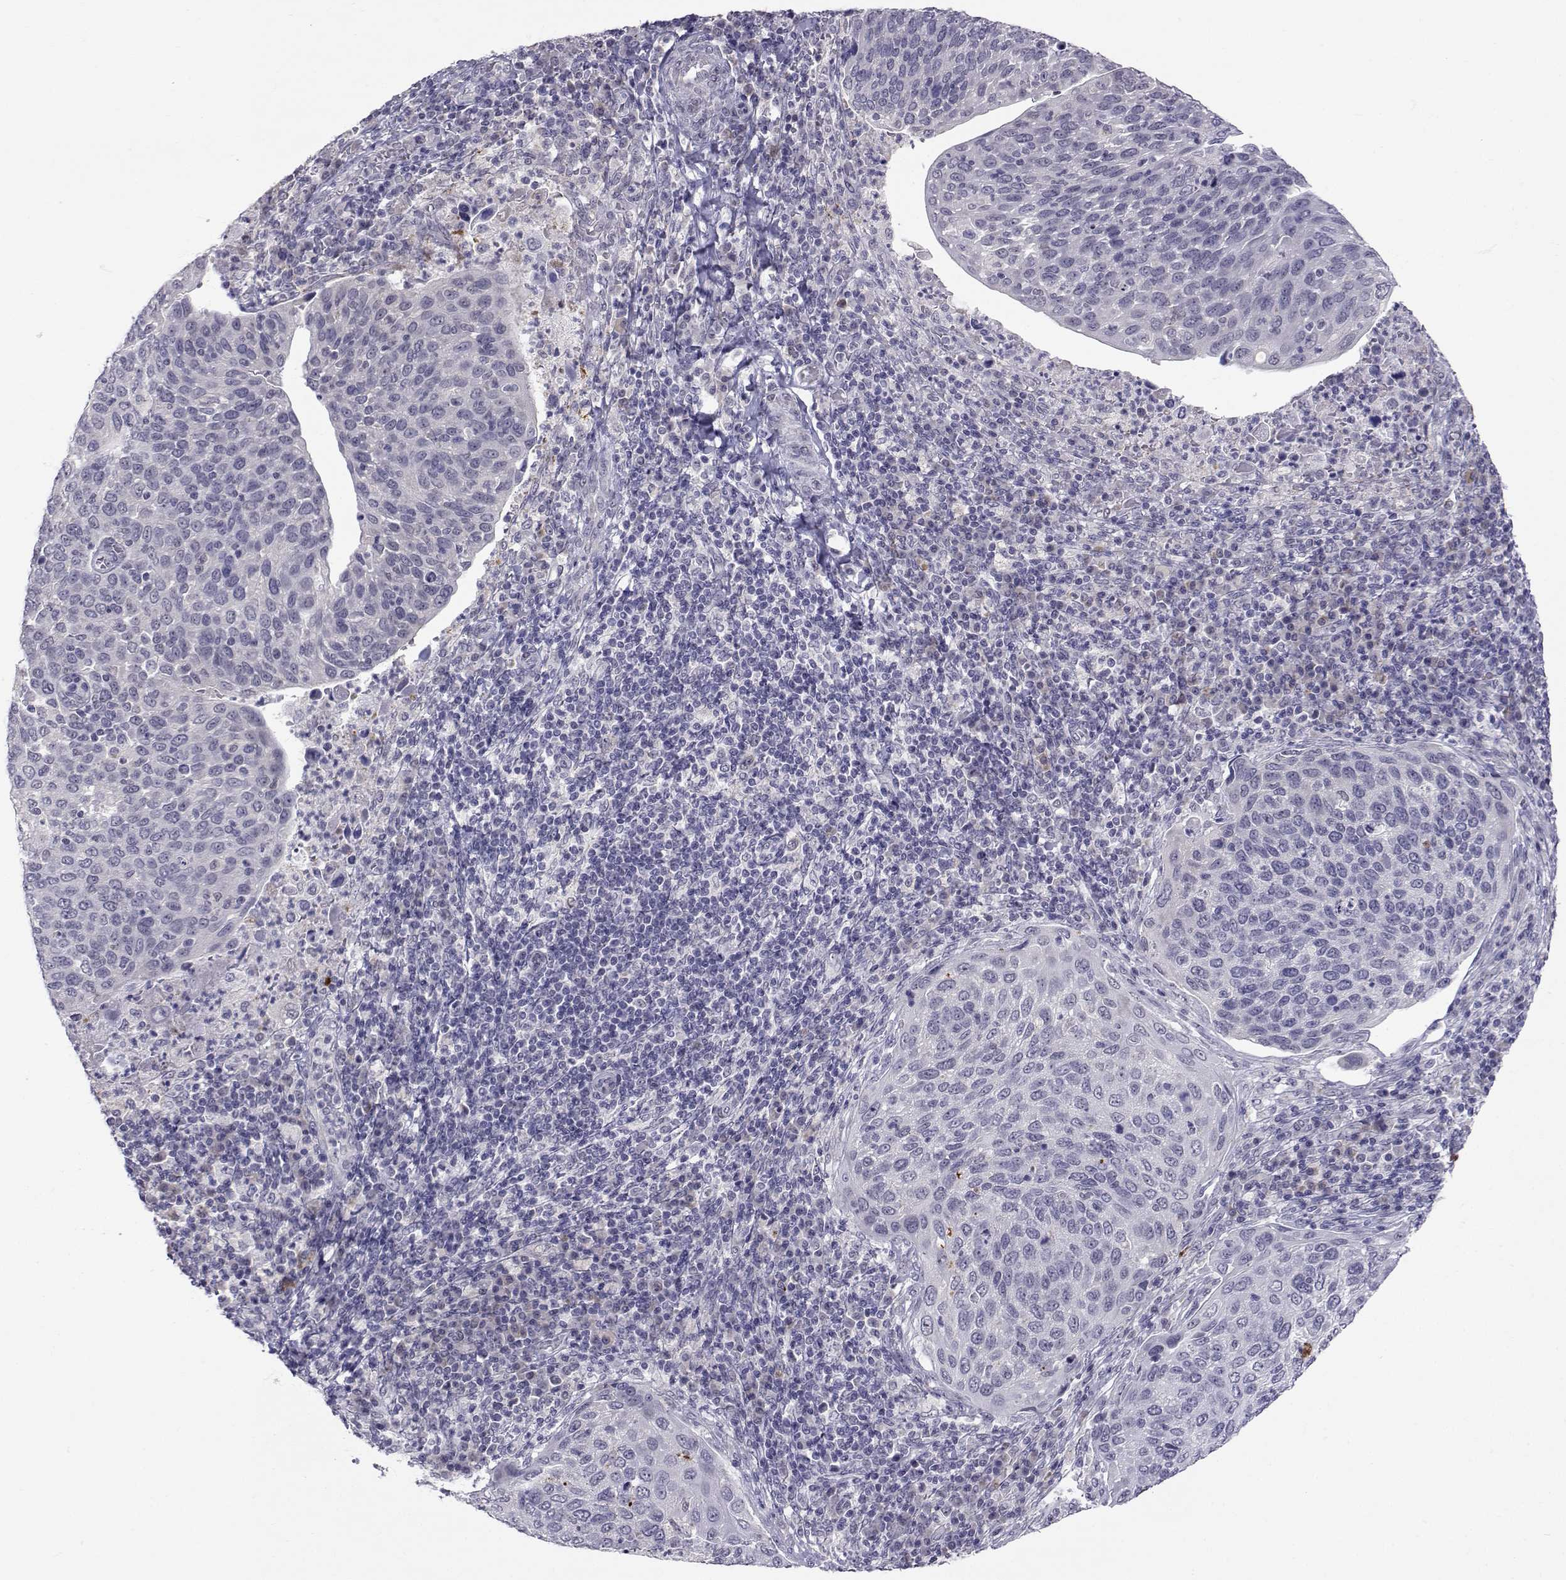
{"staining": {"intensity": "negative", "quantity": "none", "location": "none"}, "tissue": "cervical cancer", "cell_type": "Tumor cells", "image_type": "cancer", "snomed": [{"axis": "morphology", "description": "Squamous cell carcinoma, NOS"}, {"axis": "topography", "description": "Cervix"}], "caption": "The histopathology image displays no staining of tumor cells in cervical squamous cell carcinoma.", "gene": "SLC6A3", "patient": {"sex": "female", "age": 54}}